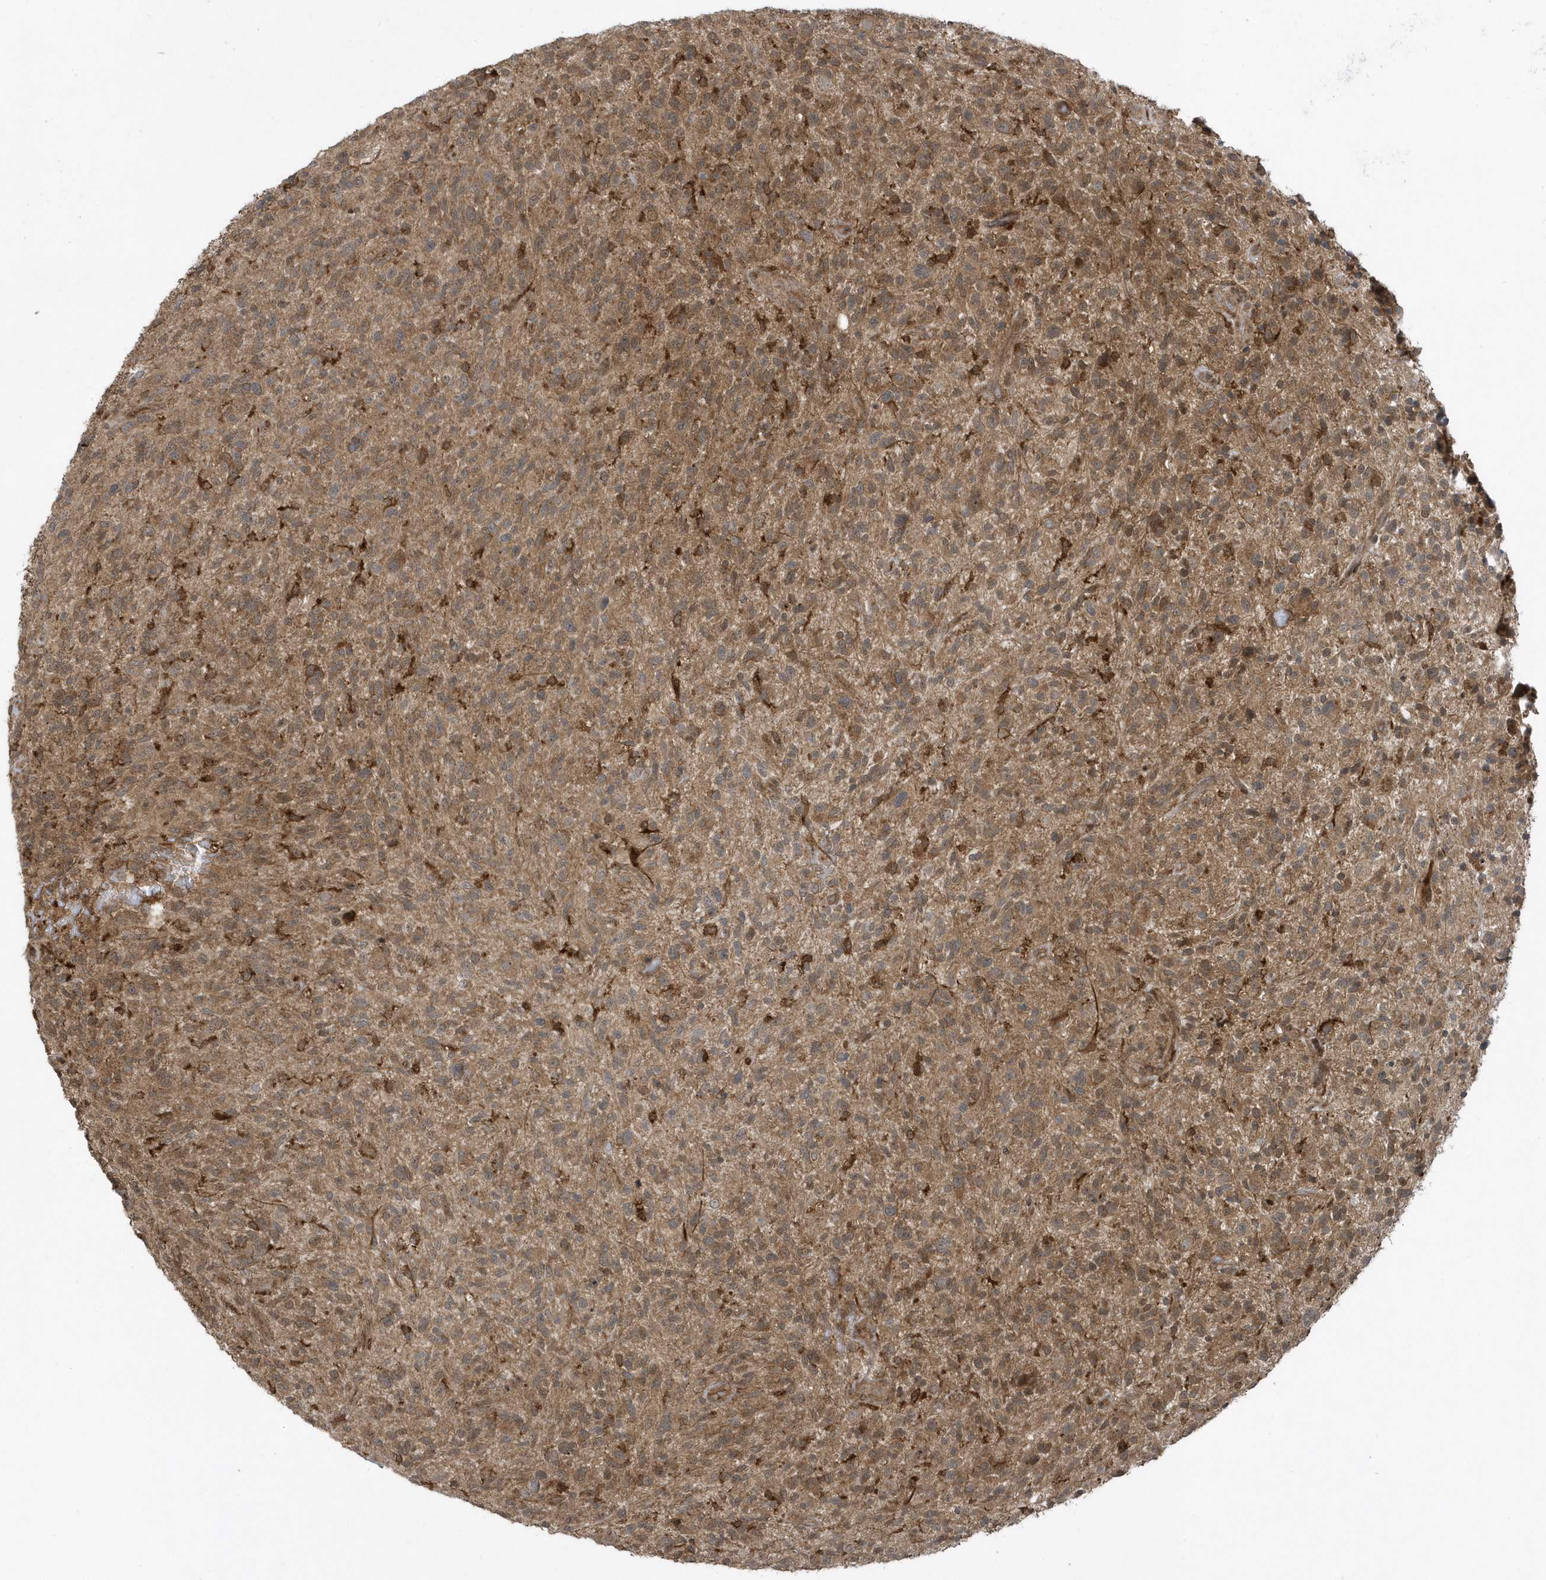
{"staining": {"intensity": "moderate", "quantity": ">75%", "location": "cytoplasmic/membranous"}, "tissue": "glioma", "cell_type": "Tumor cells", "image_type": "cancer", "snomed": [{"axis": "morphology", "description": "Glioma, malignant, High grade"}, {"axis": "topography", "description": "Brain"}], "caption": "An immunohistochemistry histopathology image of tumor tissue is shown. Protein staining in brown shows moderate cytoplasmic/membranous positivity in glioma within tumor cells.", "gene": "STAMBP", "patient": {"sex": "male", "age": 47}}